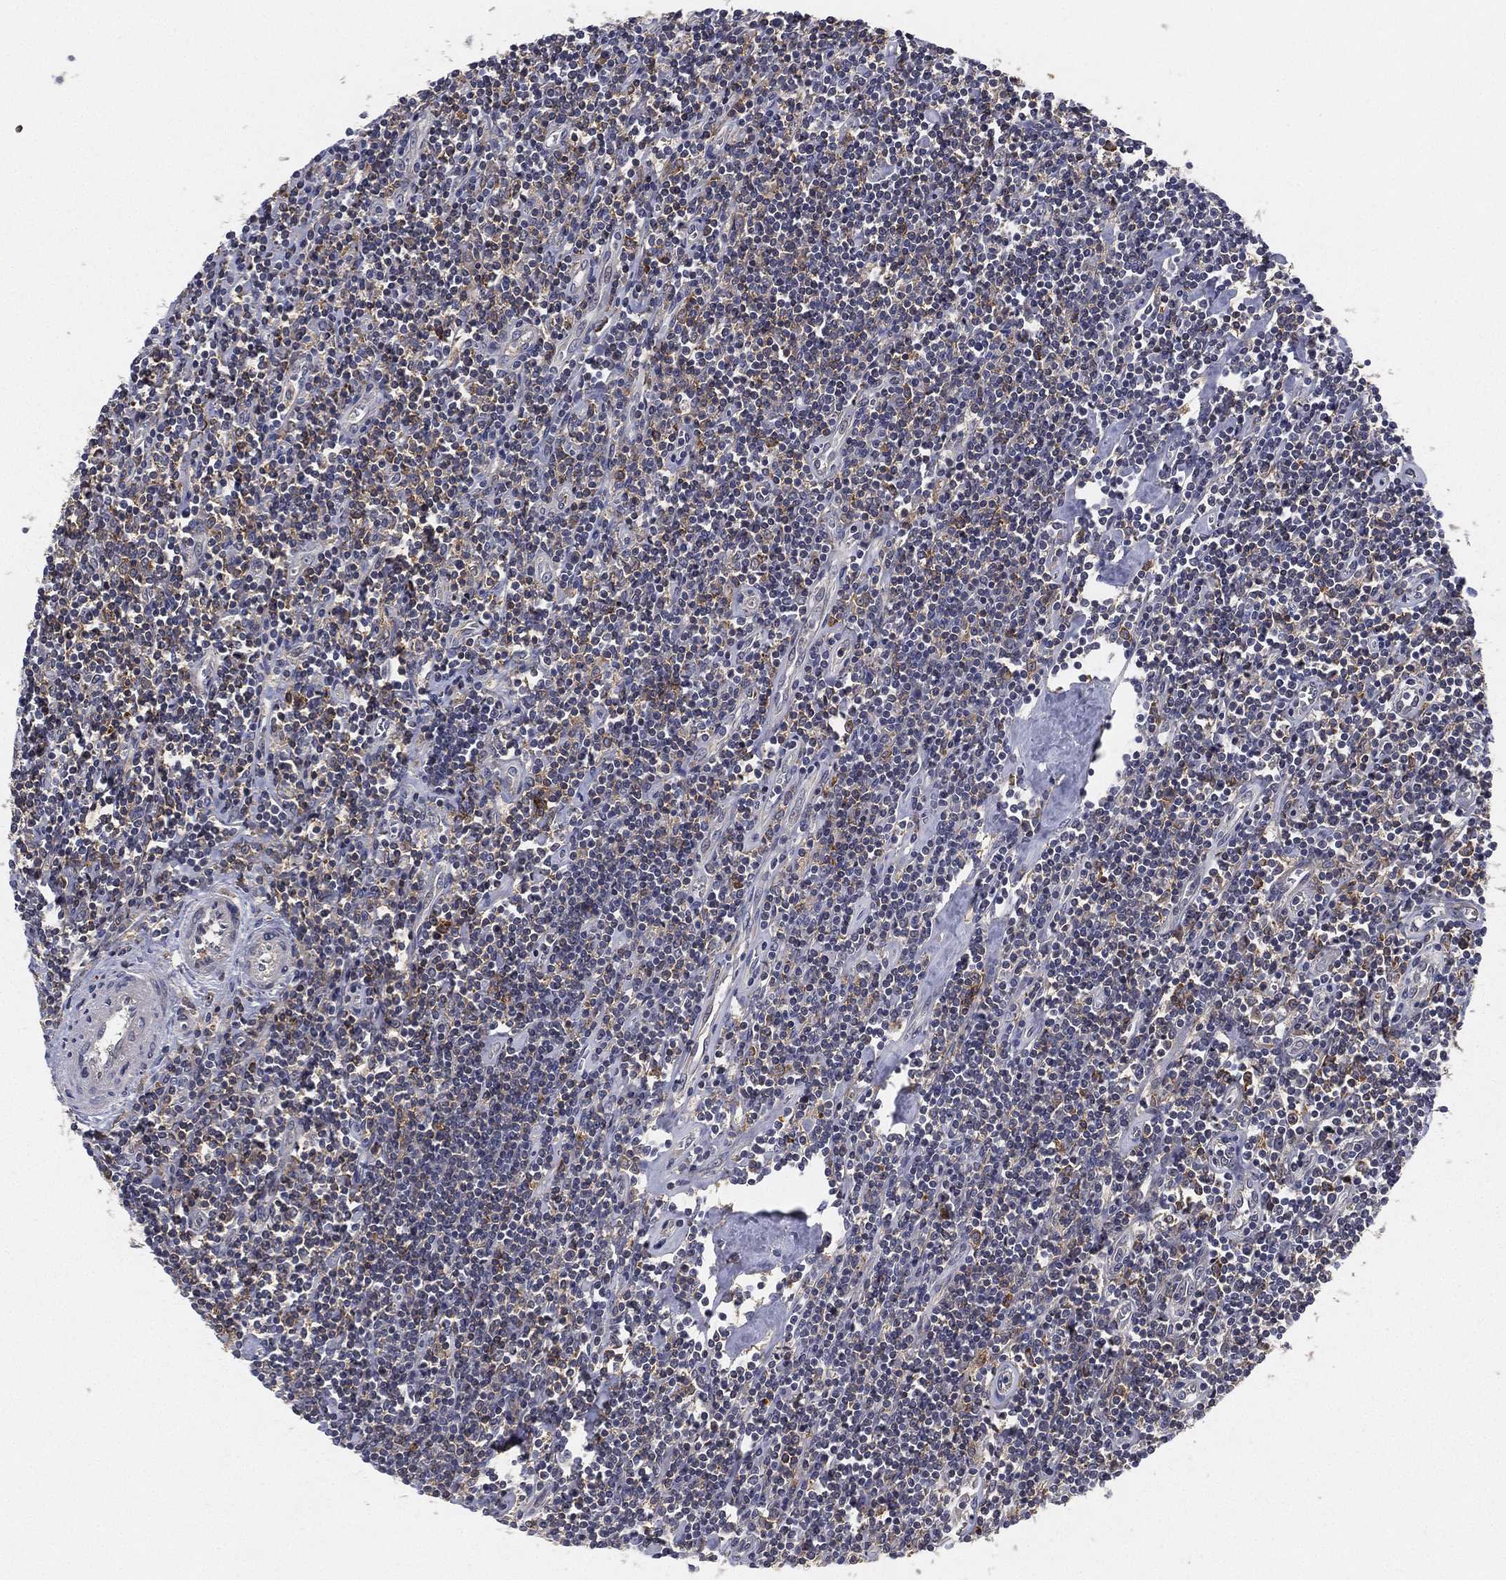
{"staining": {"intensity": "negative", "quantity": "none", "location": "none"}, "tissue": "lymphoma", "cell_type": "Tumor cells", "image_type": "cancer", "snomed": [{"axis": "morphology", "description": "Hodgkin's disease, NOS"}, {"axis": "topography", "description": "Lymph node"}], "caption": "Tumor cells are negative for protein expression in human Hodgkin's disease.", "gene": "CFAP251", "patient": {"sex": "male", "age": 40}}